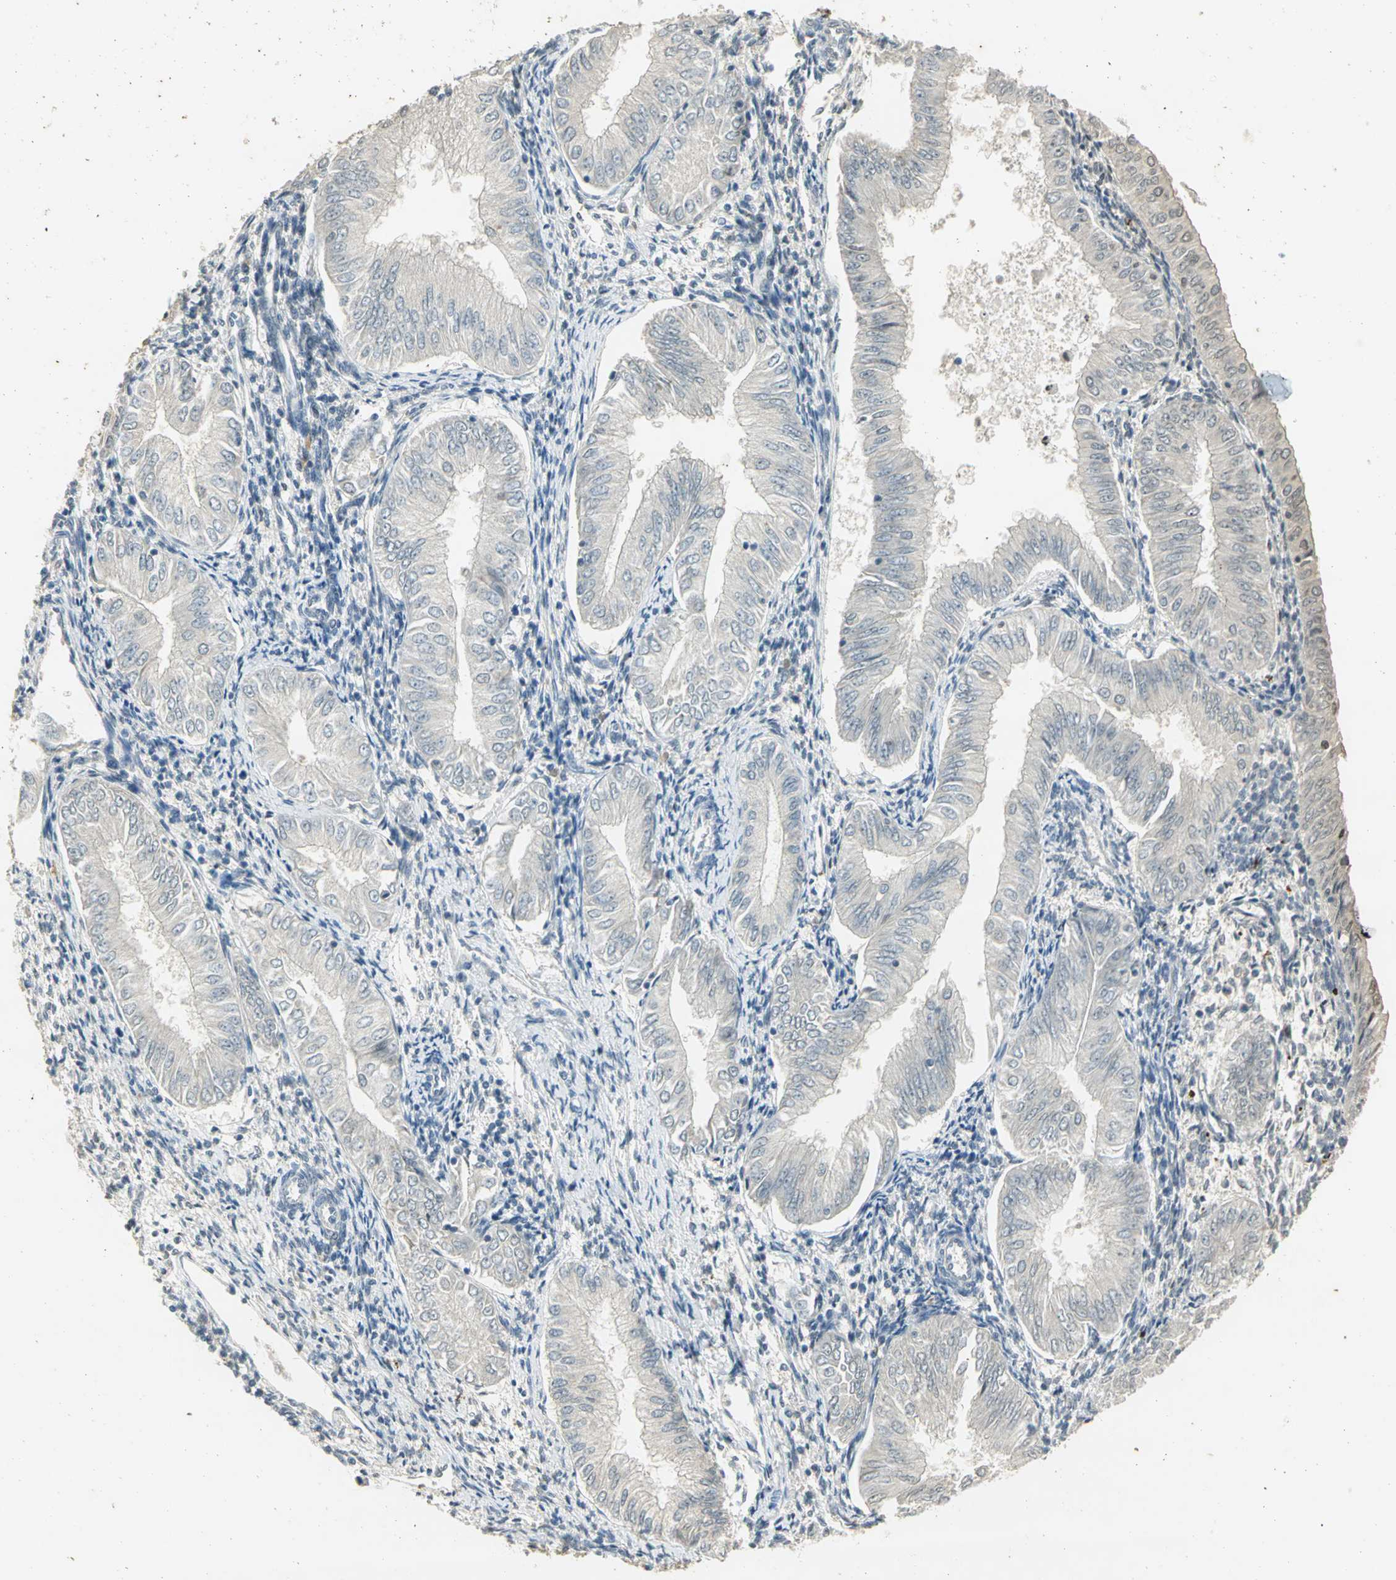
{"staining": {"intensity": "negative", "quantity": "none", "location": "none"}, "tissue": "endometrial cancer", "cell_type": "Tumor cells", "image_type": "cancer", "snomed": [{"axis": "morphology", "description": "Adenocarcinoma, NOS"}, {"axis": "topography", "description": "Endometrium"}], "caption": "The immunohistochemistry micrograph has no significant positivity in tumor cells of endometrial cancer (adenocarcinoma) tissue.", "gene": "AK6", "patient": {"sex": "female", "age": 53}}